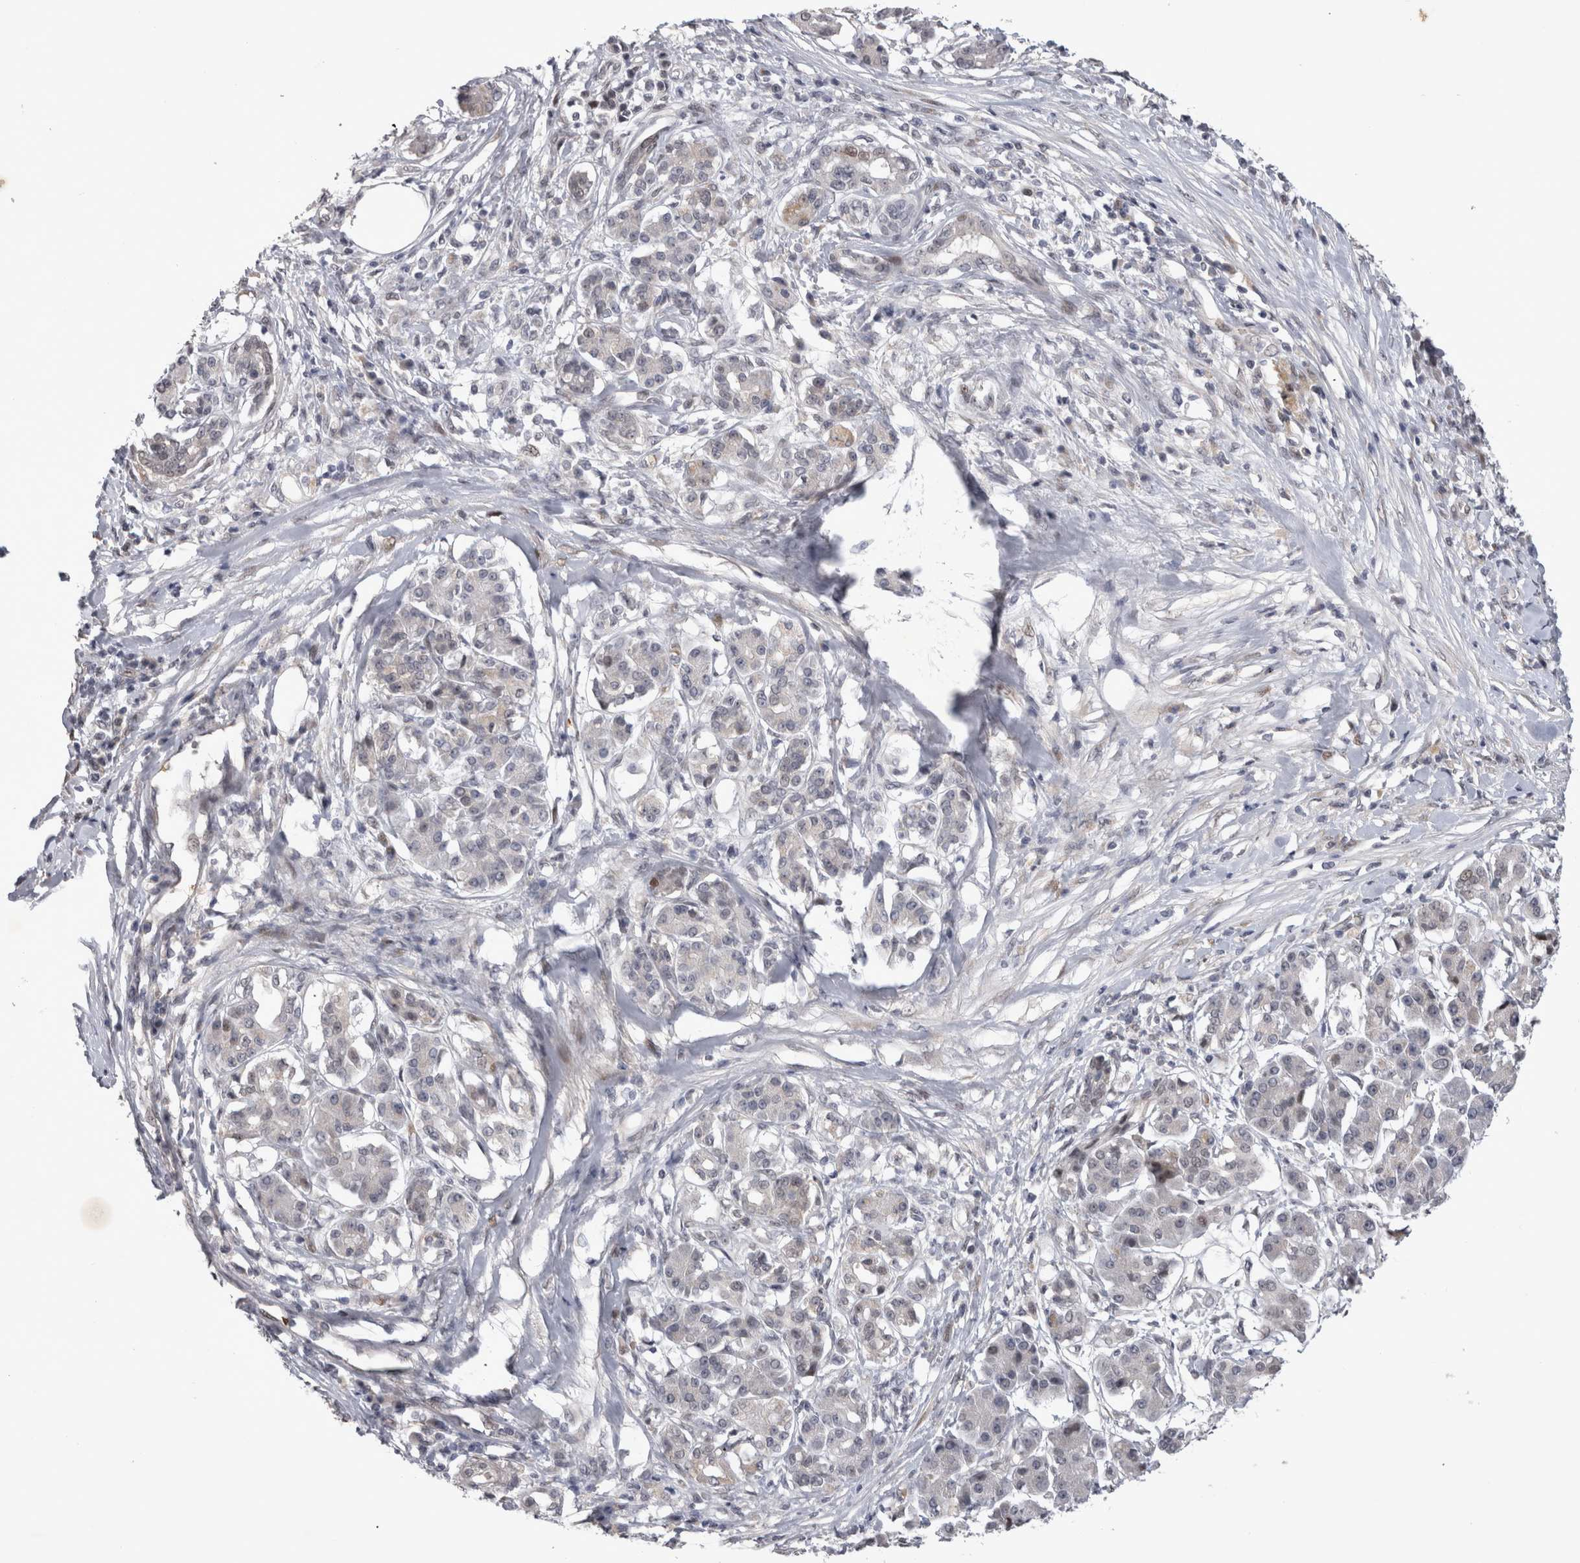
{"staining": {"intensity": "negative", "quantity": "none", "location": "none"}, "tissue": "pancreatic cancer", "cell_type": "Tumor cells", "image_type": "cancer", "snomed": [{"axis": "morphology", "description": "Adenocarcinoma, NOS"}, {"axis": "topography", "description": "Pancreas"}], "caption": "Immunohistochemical staining of human pancreatic cancer (adenocarcinoma) shows no significant positivity in tumor cells.", "gene": "IFI44", "patient": {"sex": "female", "age": 56}}